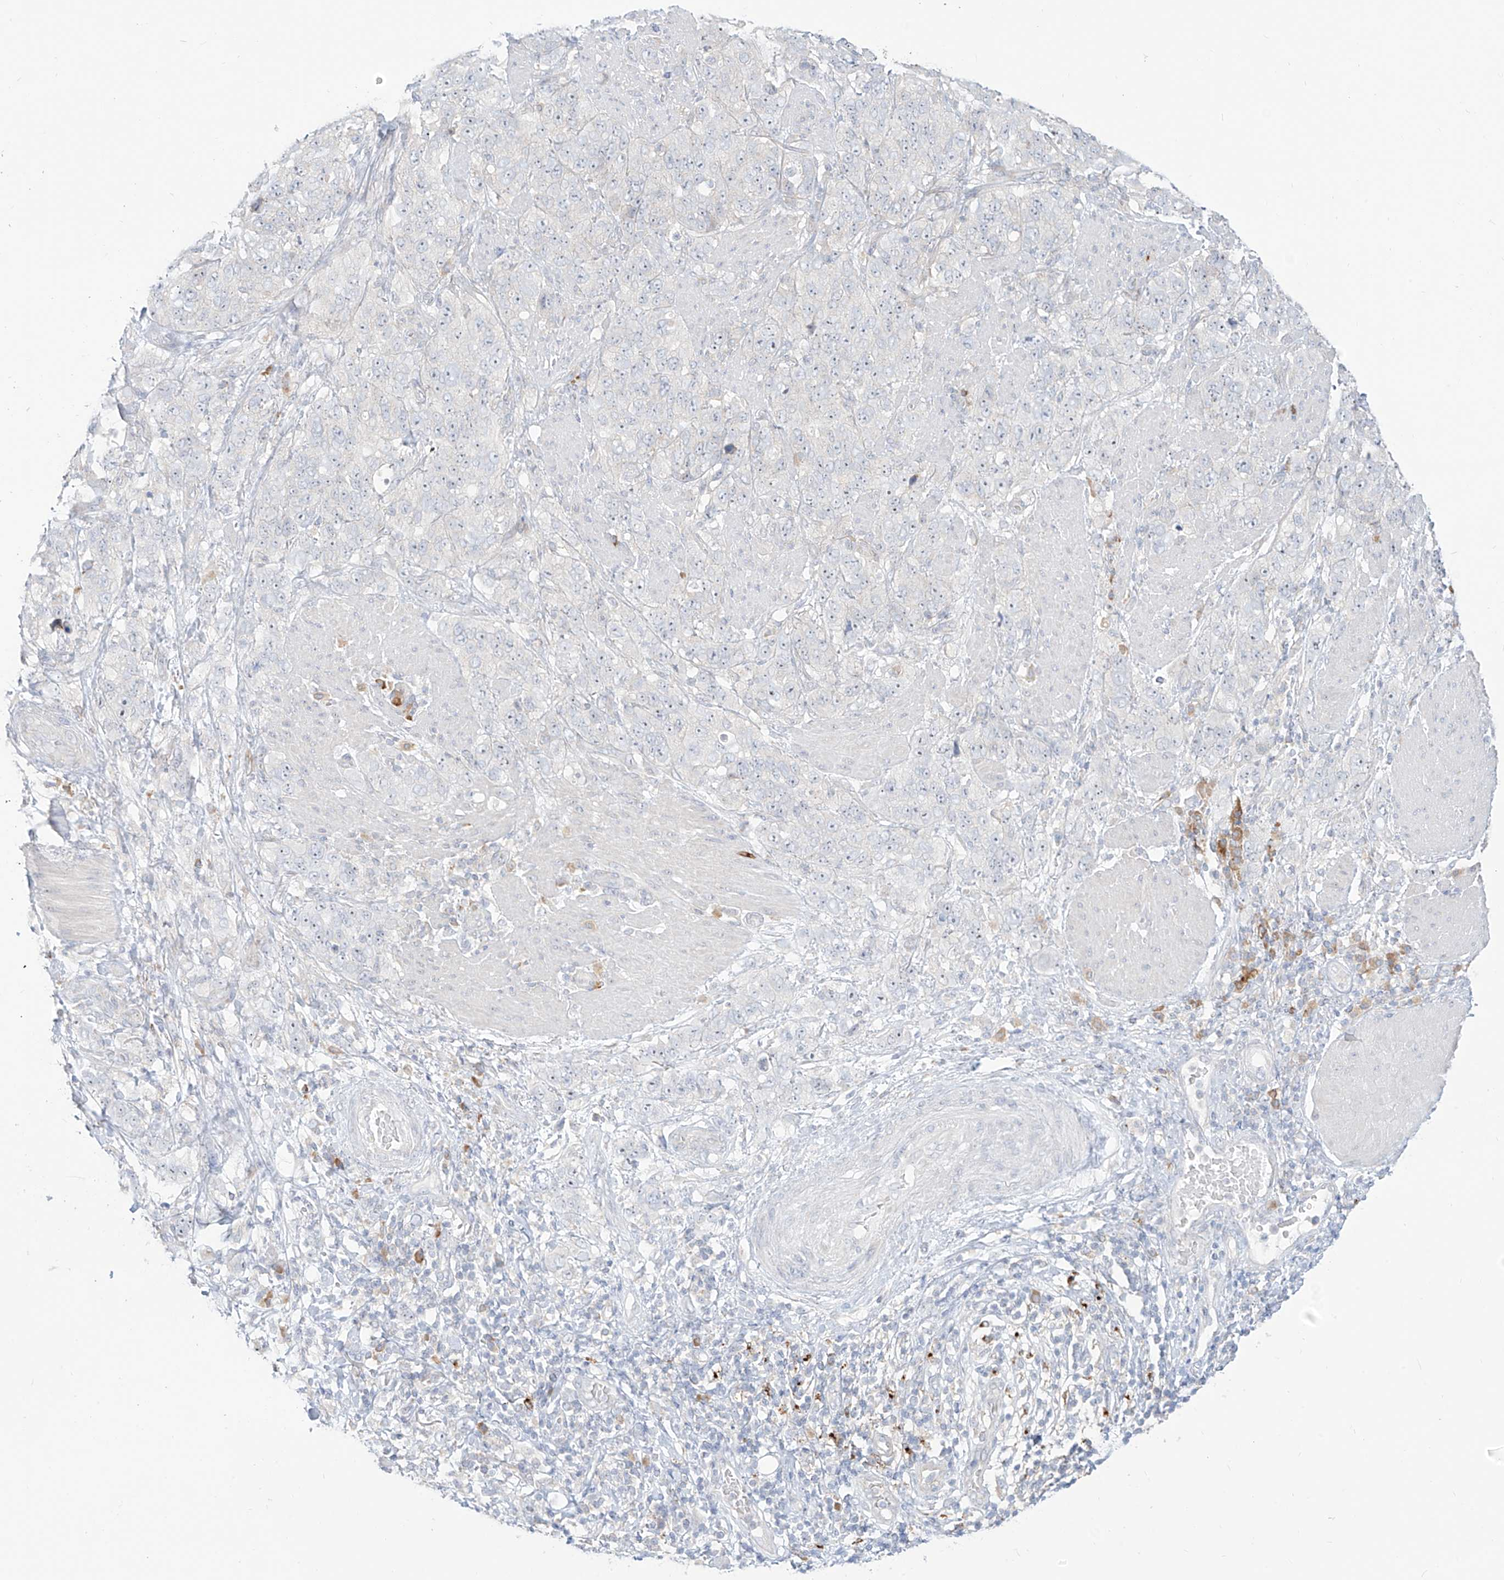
{"staining": {"intensity": "negative", "quantity": "none", "location": "none"}, "tissue": "stomach cancer", "cell_type": "Tumor cells", "image_type": "cancer", "snomed": [{"axis": "morphology", "description": "Adenocarcinoma, NOS"}, {"axis": "topography", "description": "Stomach"}], "caption": "High power microscopy photomicrograph of an immunohistochemistry (IHC) micrograph of stomach adenocarcinoma, revealing no significant expression in tumor cells. (Immunohistochemistry (ihc), brightfield microscopy, high magnification).", "gene": "SYTL3", "patient": {"sex": "male", "age": 48}}